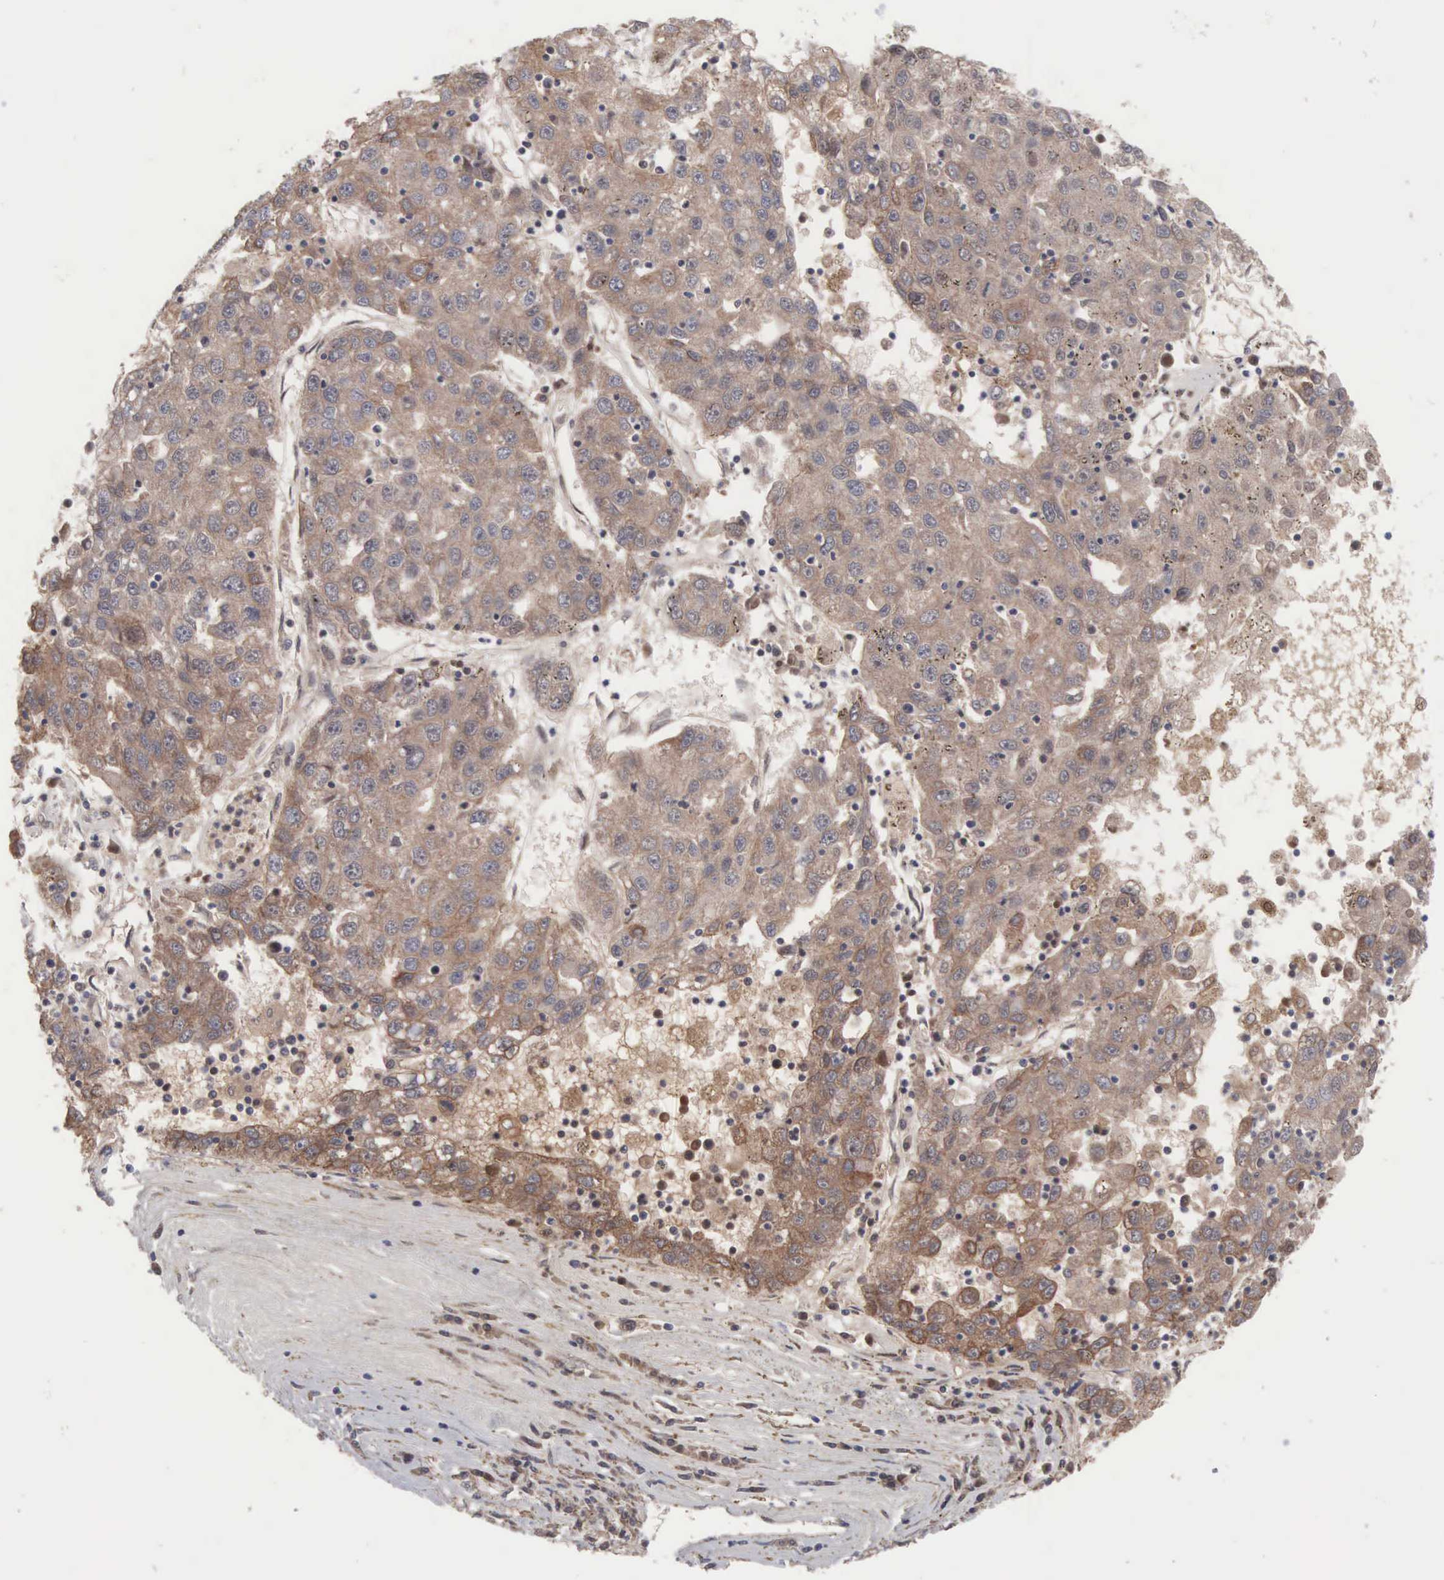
{"staining": {"intensity": "moderate", "quantity": ">75%", "location": "cytoplasmic/membranous"}, "tissue": "liver cancer", "cell_type": "Tumor cells", "image_type": "cancer", "snomed": [{"axis": "morphology", "description": "Carcinoma, Hepatocellular, NOS"}, {"axis": "topography", "description": "Liver"}], "caption": "A high-resolution micrograph shows immunohistochemistry (IHC) staining of liver cancer, which shows moderate cytoplasmic/membranous staining in about >75% of tumor cells.", "gene": "INF2", "patient": {"sex": "male", "age": 49}}